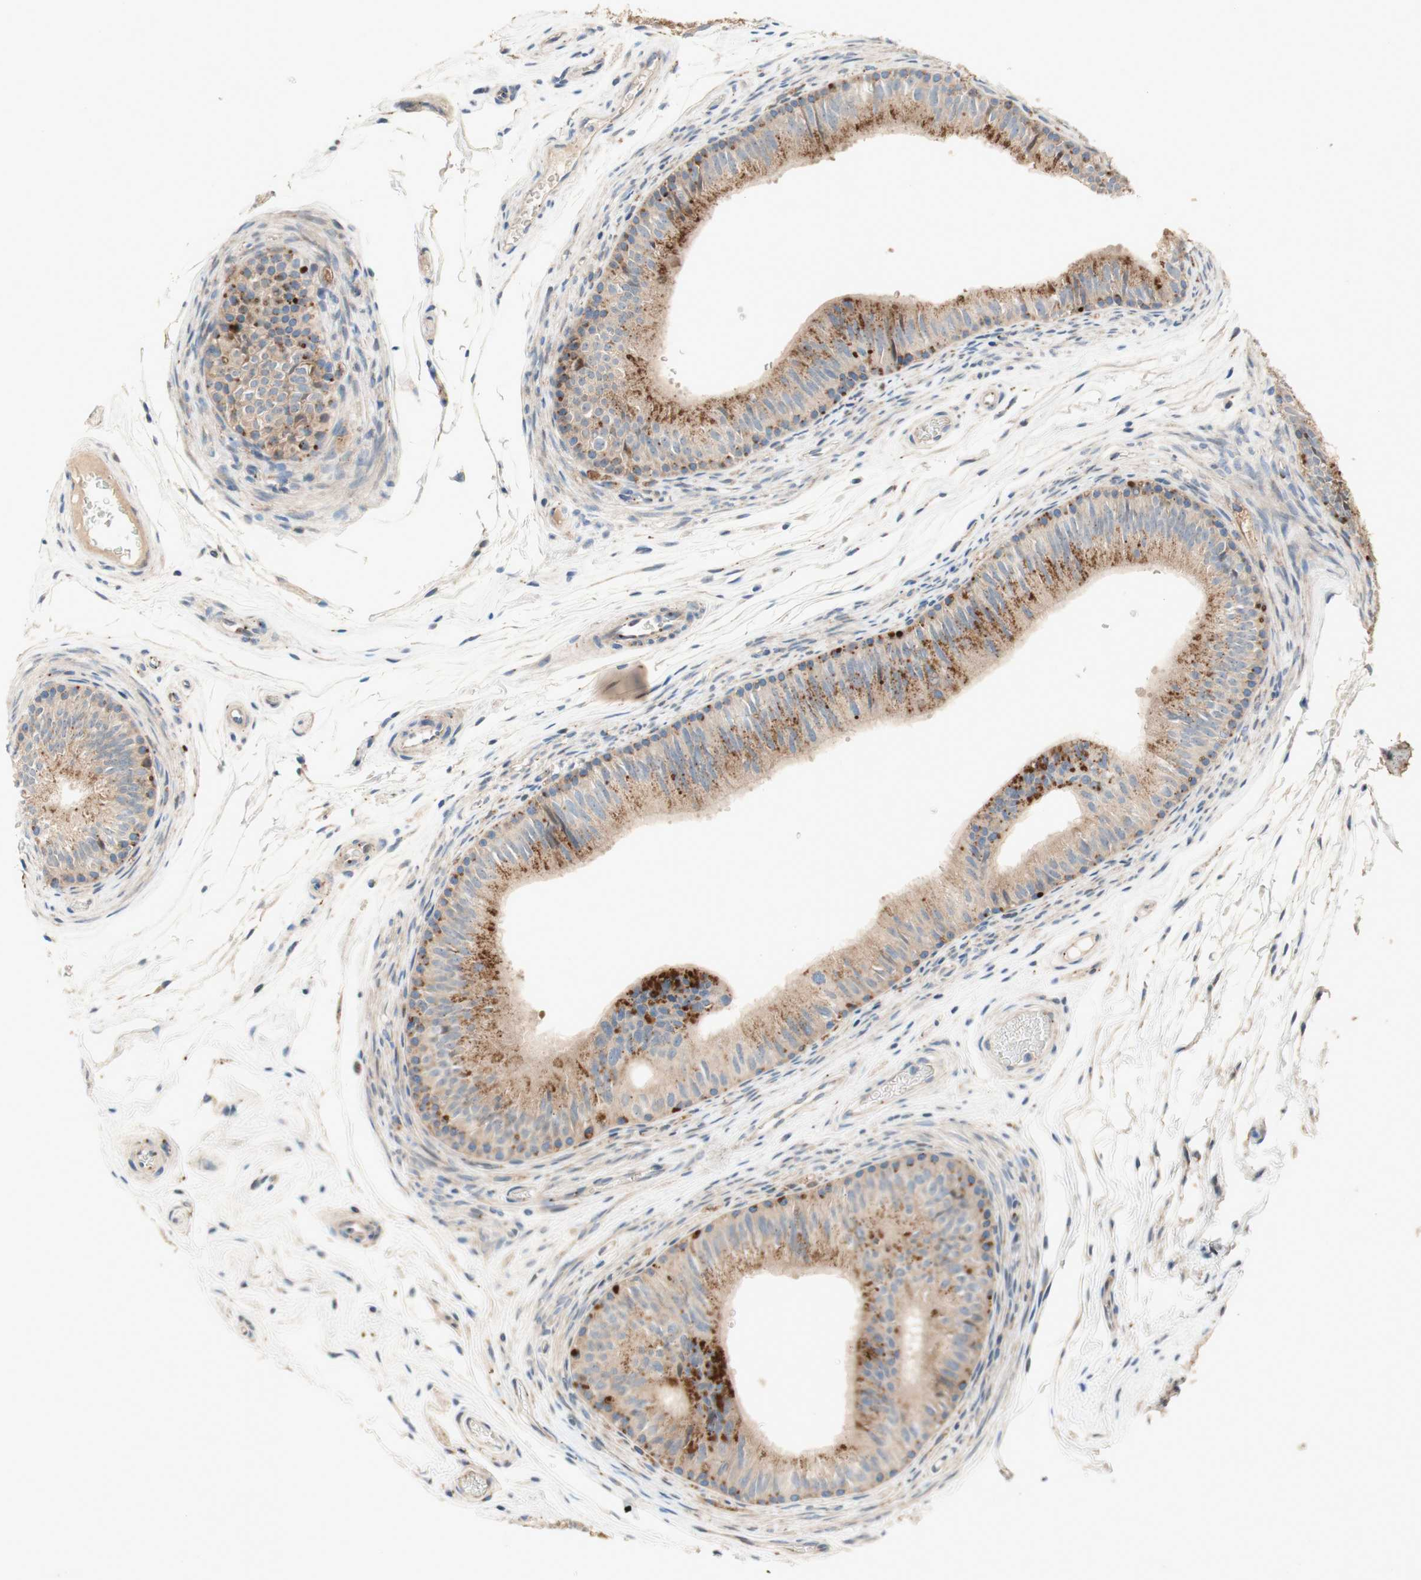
{"staining": {"intensity": "strong", "quantity": ">75%", "location": "cytoplasmic/membranous"}, "tissue": "epididymis", "cell_type": "Glandular cells", "image_type": "normal", "snomed": [{"axis": "morphology", "description": "Normal tissue, NOS"}, {"axis": "topography", "description": "Epididymis"}], "caption": "Epididymis stained for a protein demonstrates strong cytoplasmic/membranous positivity in glandular cells.", "gene": "PTPN21", "patient": {"sex": "male", "age": 36}}